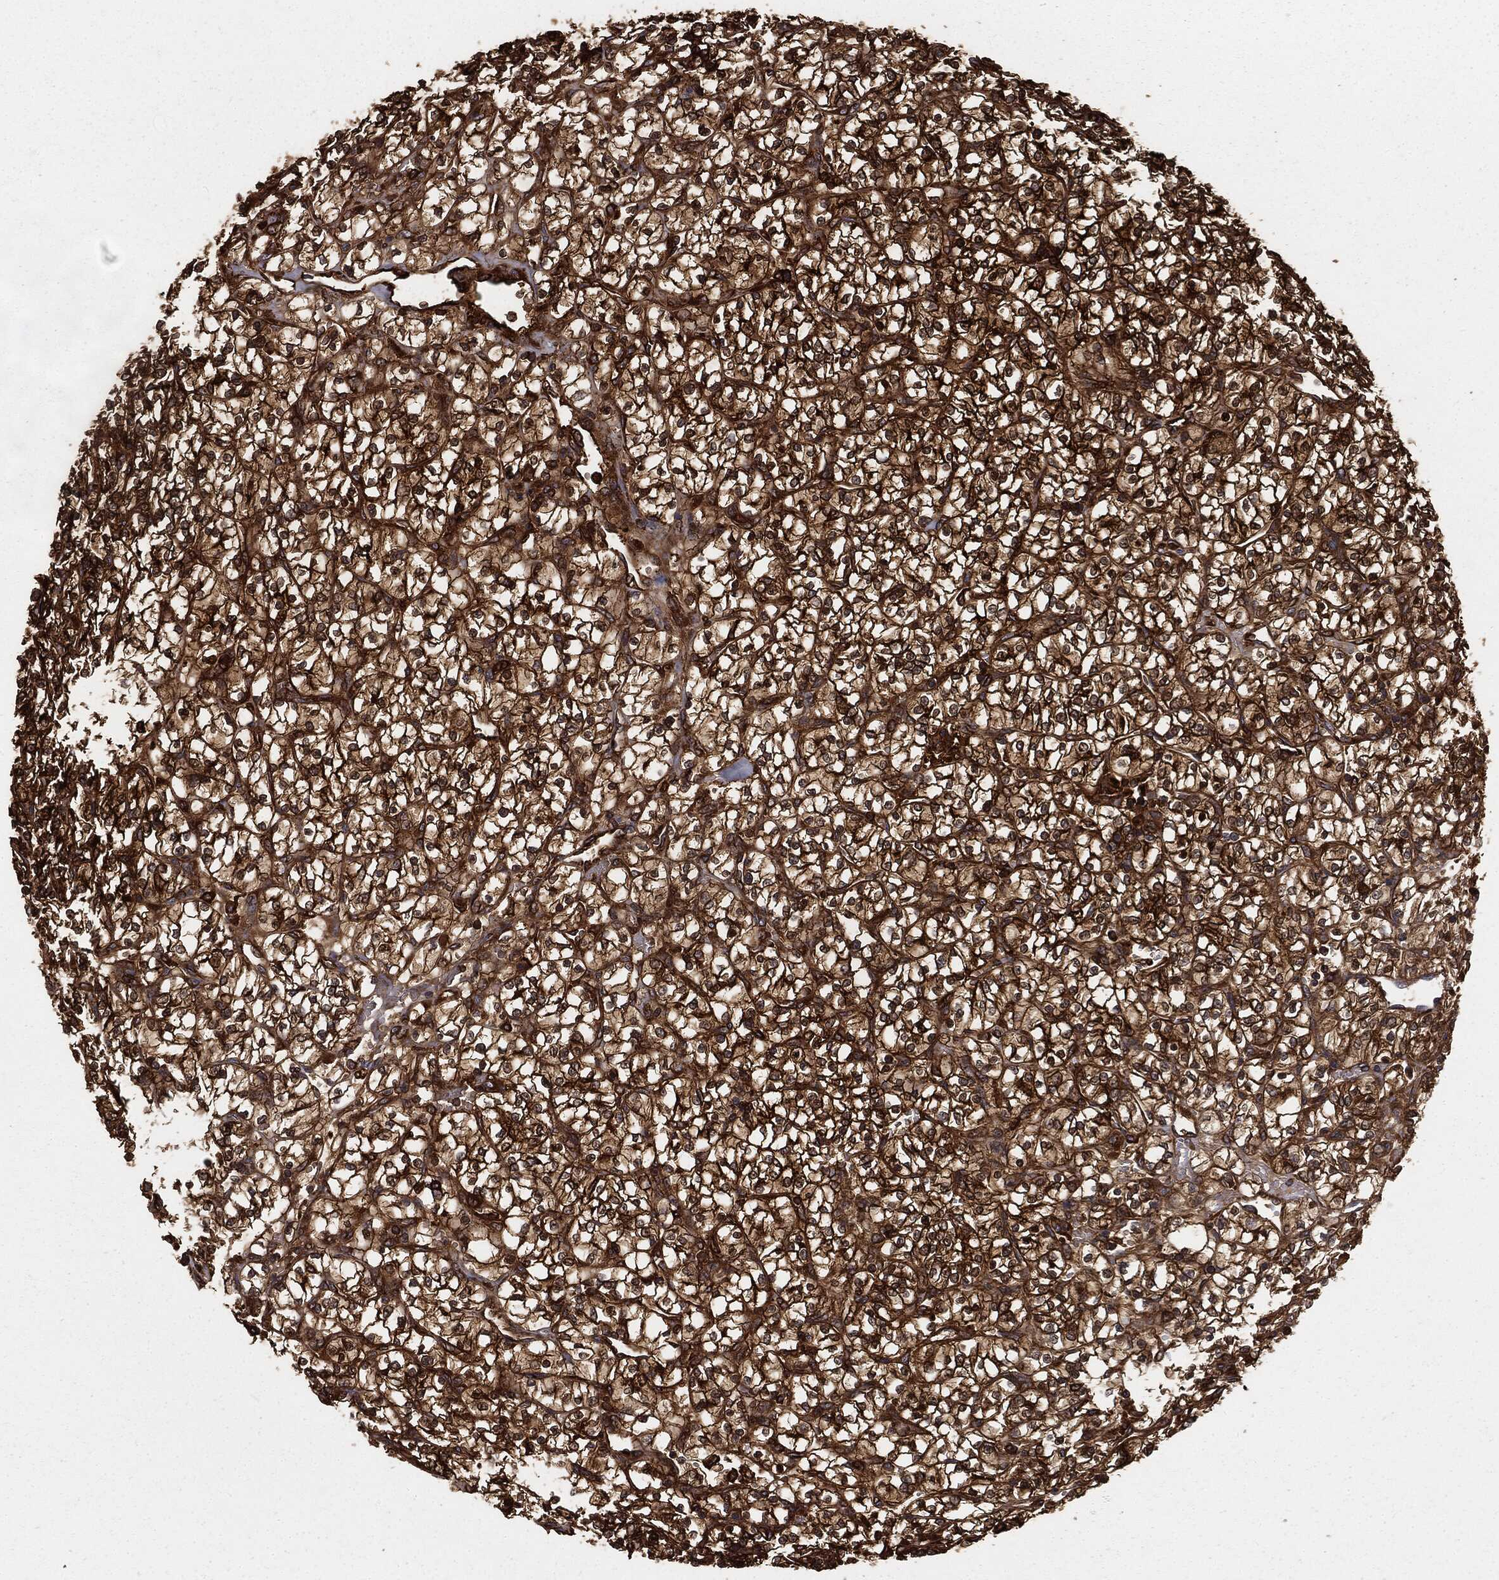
{"staining": {"intensity": "strong", "quantity": ">75%", "location": "cytoplasmic/membranous"}, "tissue": "renal cancer", "cell_type": "Tumor cells", "image_type": "cancer", "snomed": [{"axis": "morphology", "description": "Adenocarcinoma, NOS"}, {"axis": "topography", "description": "Kidney"}], "caption": "Immunohistochemistry histopathology image of human renal cancer (adenocarcinoma) stained for a protein (brown), which displays high levels of strong cytoplasmic/membranous staining in approximately >75% of tumor cells.", "gene": "GNB5", "patient": {"sex": "female", "age": 64}}